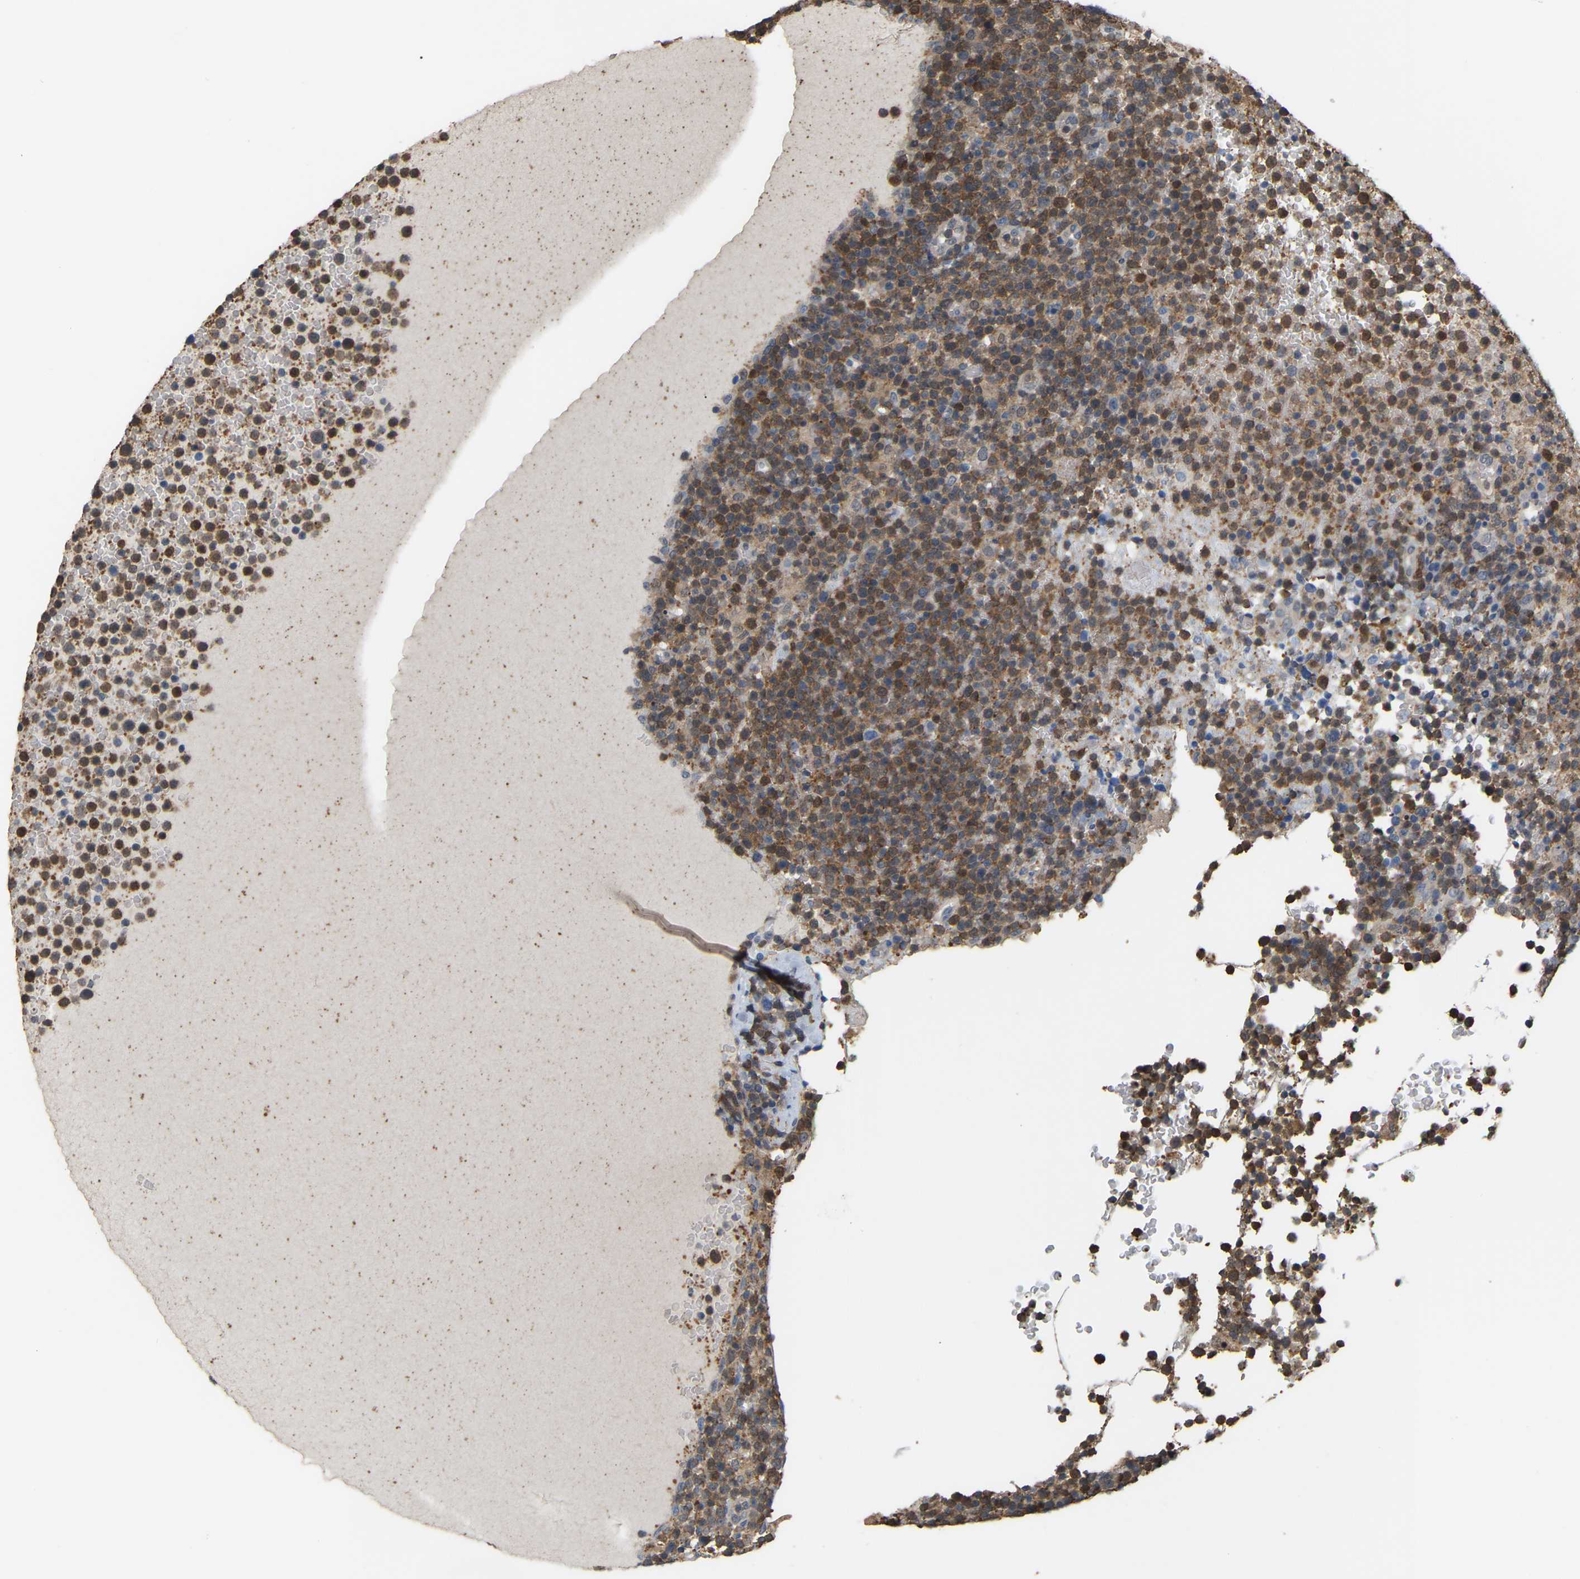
{"staining": {"intensity": "moderate", "quantity": ">75%", "location": "cytoplasmic/membranous"}, "tissue": "lymphoma", "cell_type": "Tumor cells", "image_type": "cancer", "snomed": [{"axis": "morphology", "description": "Malignant lymphoma, non-Hodgkin's type, High grade"}, {"axis": "topography", "description": "Lymph node"}], "caption": "IHC of lymphoma demonstrates medium levels of moderate cytoplasmic/membranous positivity in approximately >75% of tumor cells.", "gene": "MTPN", "patient": {"sex": "male", "age": 61}}